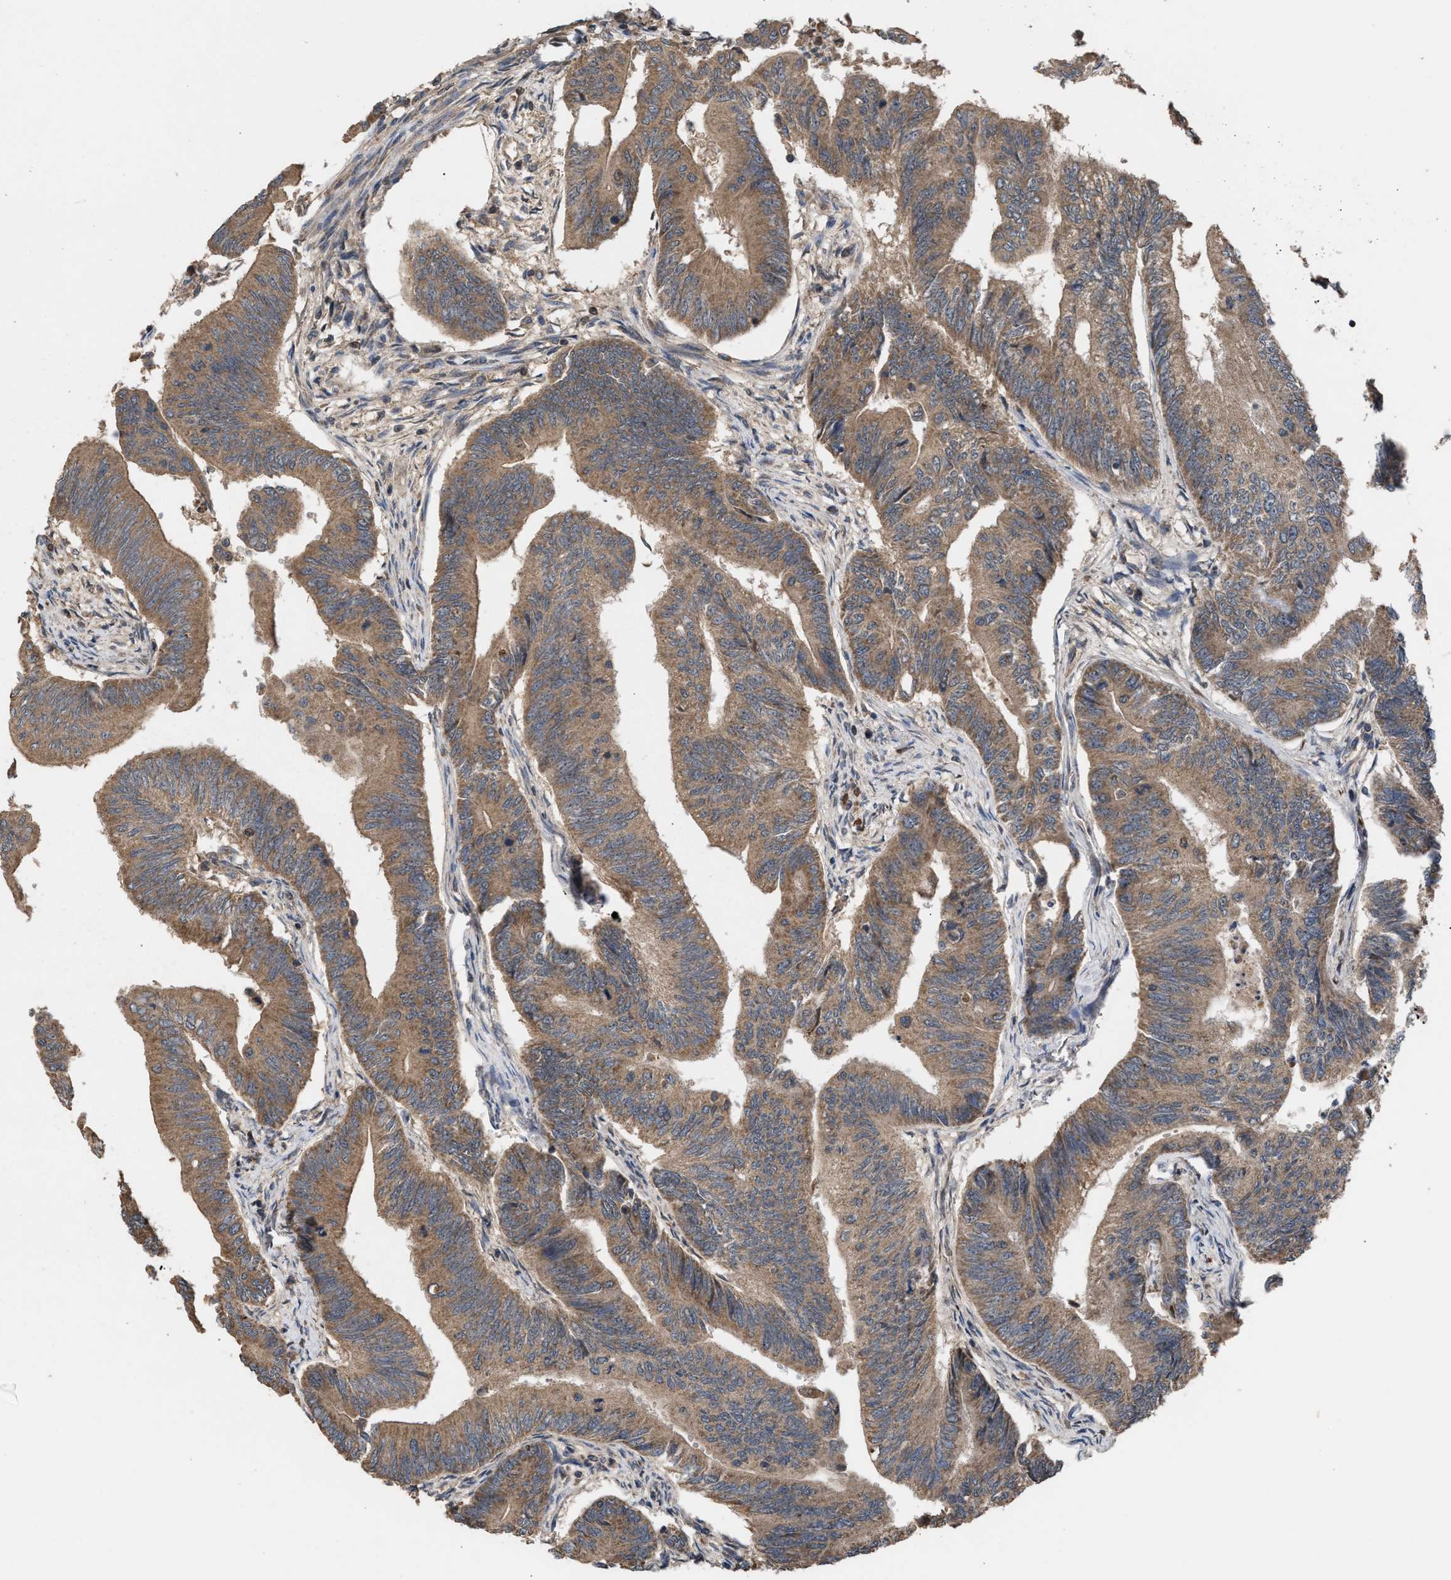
{"staining": {"intensity": "moderate", "quantity": ">75%", "location": "cytoplasmic/membranous"}, "tissue": "colorectal cancer", "cell_type": "Tumor cells", "image_type": "cancer", "snomed": [{"axis": "morphology", "description": "Adenoma, NOS"}, {"axis": "morphology", "description": "Adenocarcinoma, NOS"}, {"axis": "topography", "description": "Colon"}], "caption": "This is an image of immunohistochemistry staining of colorectal cancer (adenocarcinoma), which shows moderate expression in the cytoplasmic/membranous of tumor cells.", "gene": "C9orf78", "patient": {"sex": "male", "age": 79}}